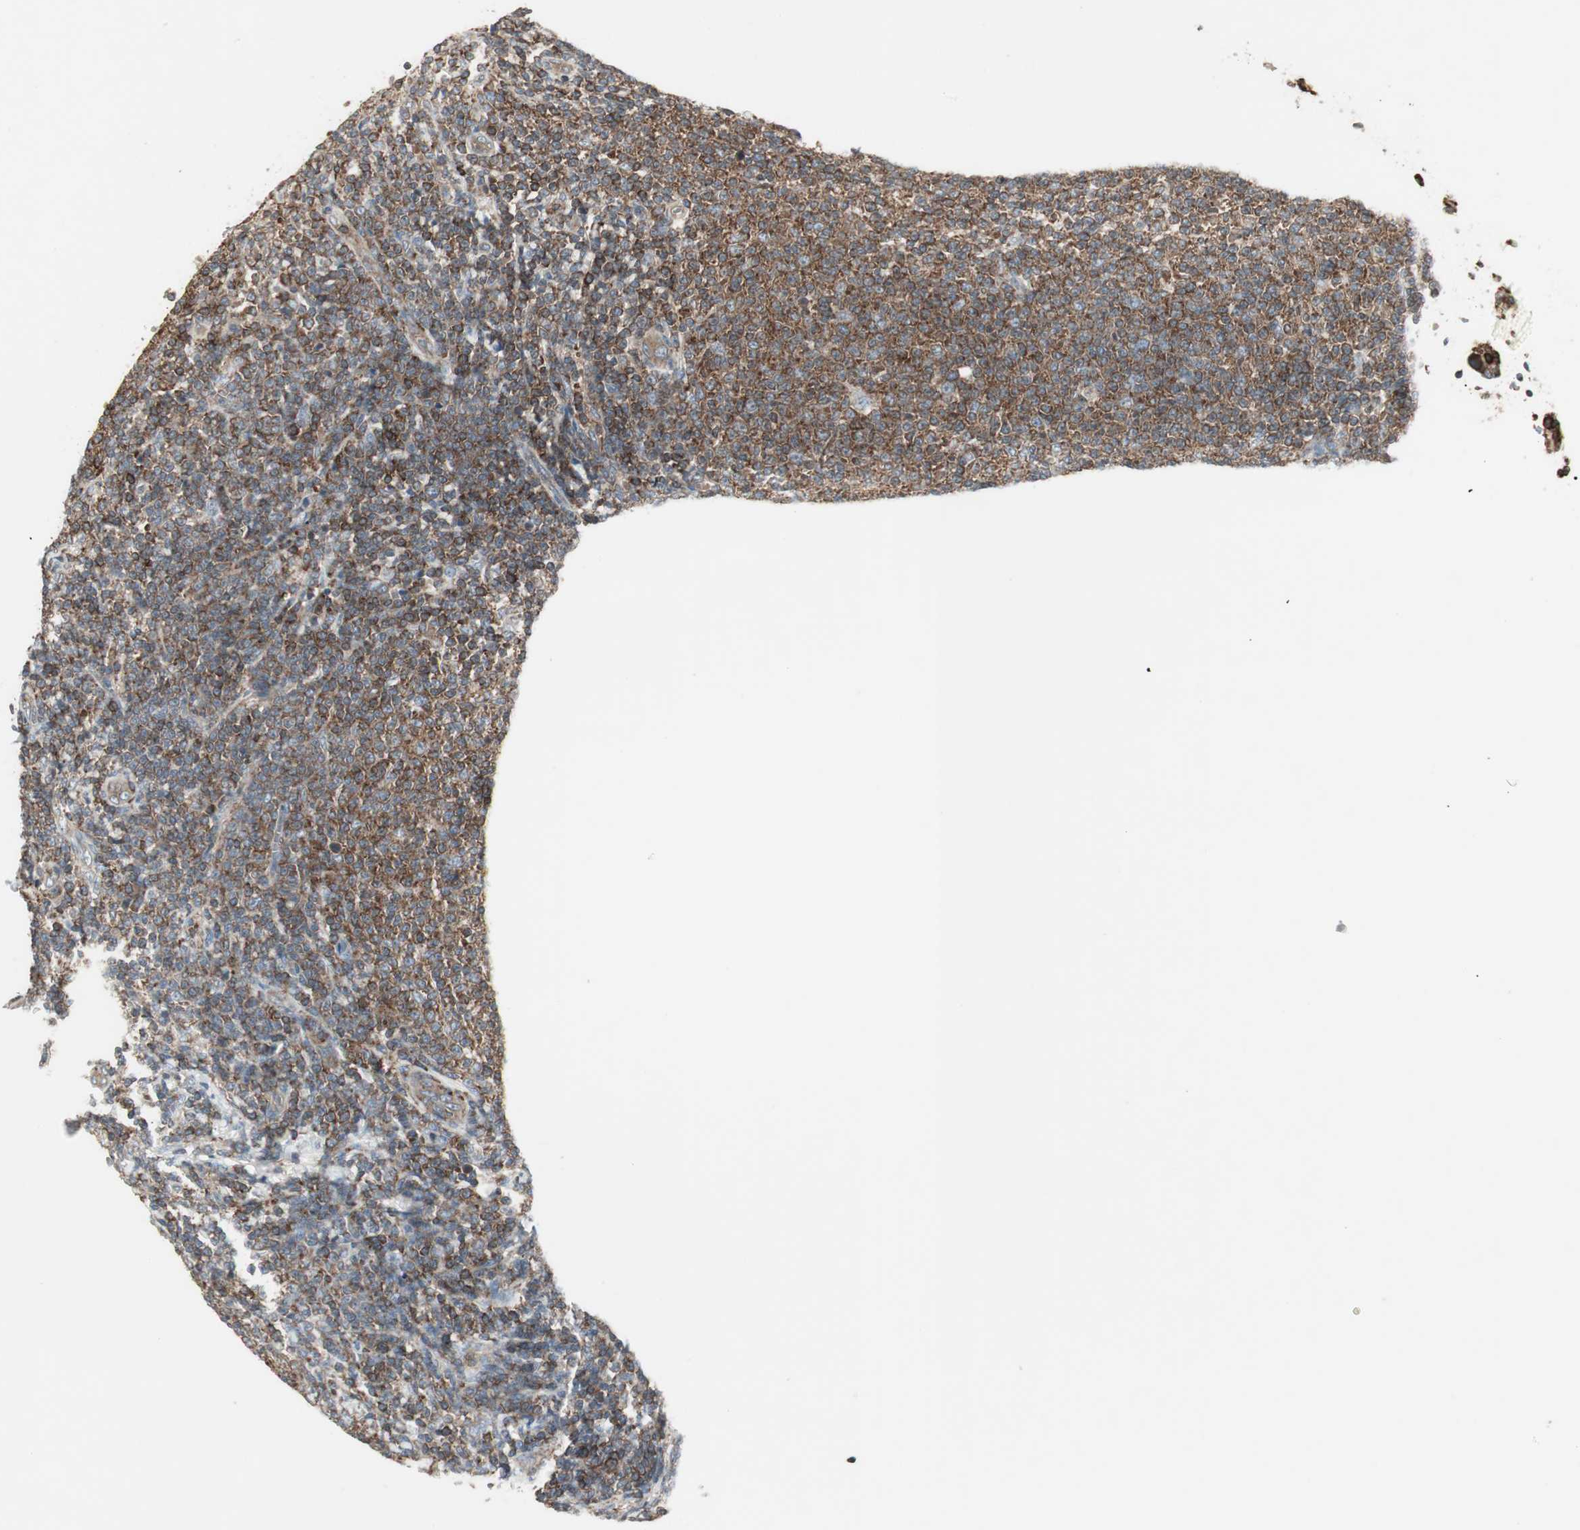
{"staining": {"intensity": "weak", "quantity": "25%-75%", "location": "cytoplasmic/membranous"}, "tissue": "lymphoma", "cell_type": "Tumor cells", "image_type": "cancer", "snomed": [{"axis": "morphology", "description": "Malignant lymphoma, non-Hodgkin's type, Low grade"}, {"axis": "topography", "description": "Lymph node"}], "caption": "A brown stain labels weak cytoplasmic/membranous expression of a protein in human lymphoma tumor cells.", "gene": "ARHGEF1", "patient": {"sex": "male", "age": 66}}